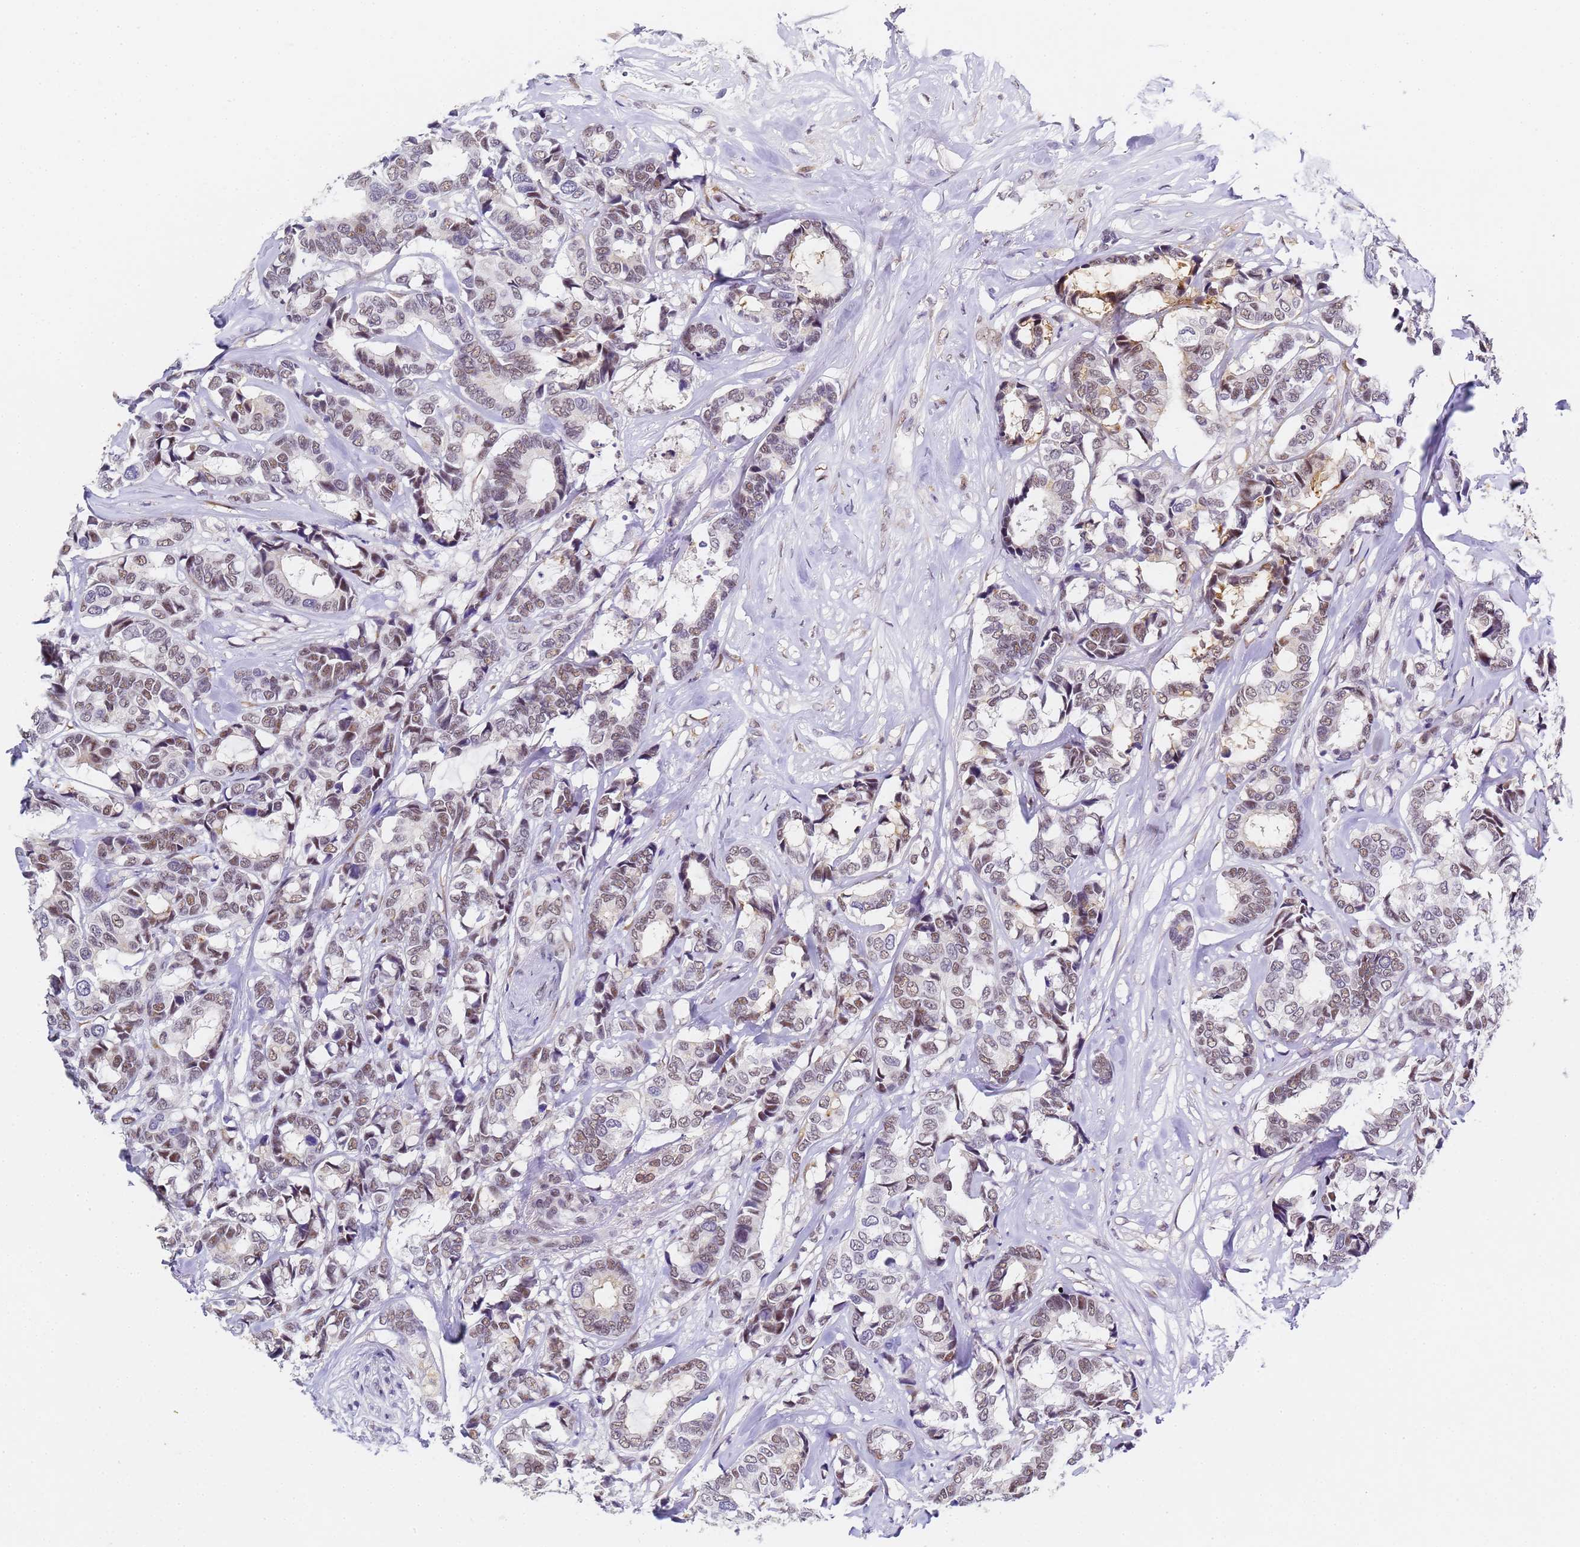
{"staining": {"intensity": "weak", "quantity": ">75%", "location": "nuclear"}, "tissue": "breast cancer", "cell_type": "Tumor cells", "image_type": "cancer", "snomed": [{"axis": "morphology", "description": "Duct carcinoma"}, {"axis": "topography", "description": "Breast"}], "caption": "IHC photomicrograph of human breast cancer (intraductal carcinoma) stained for a protein (brown), which reveals low levels of weak nuclear expression in approximately >75% of tumor cells.", "gene": "FNBP4", "patient": {"sex": "female", "age": 87}}